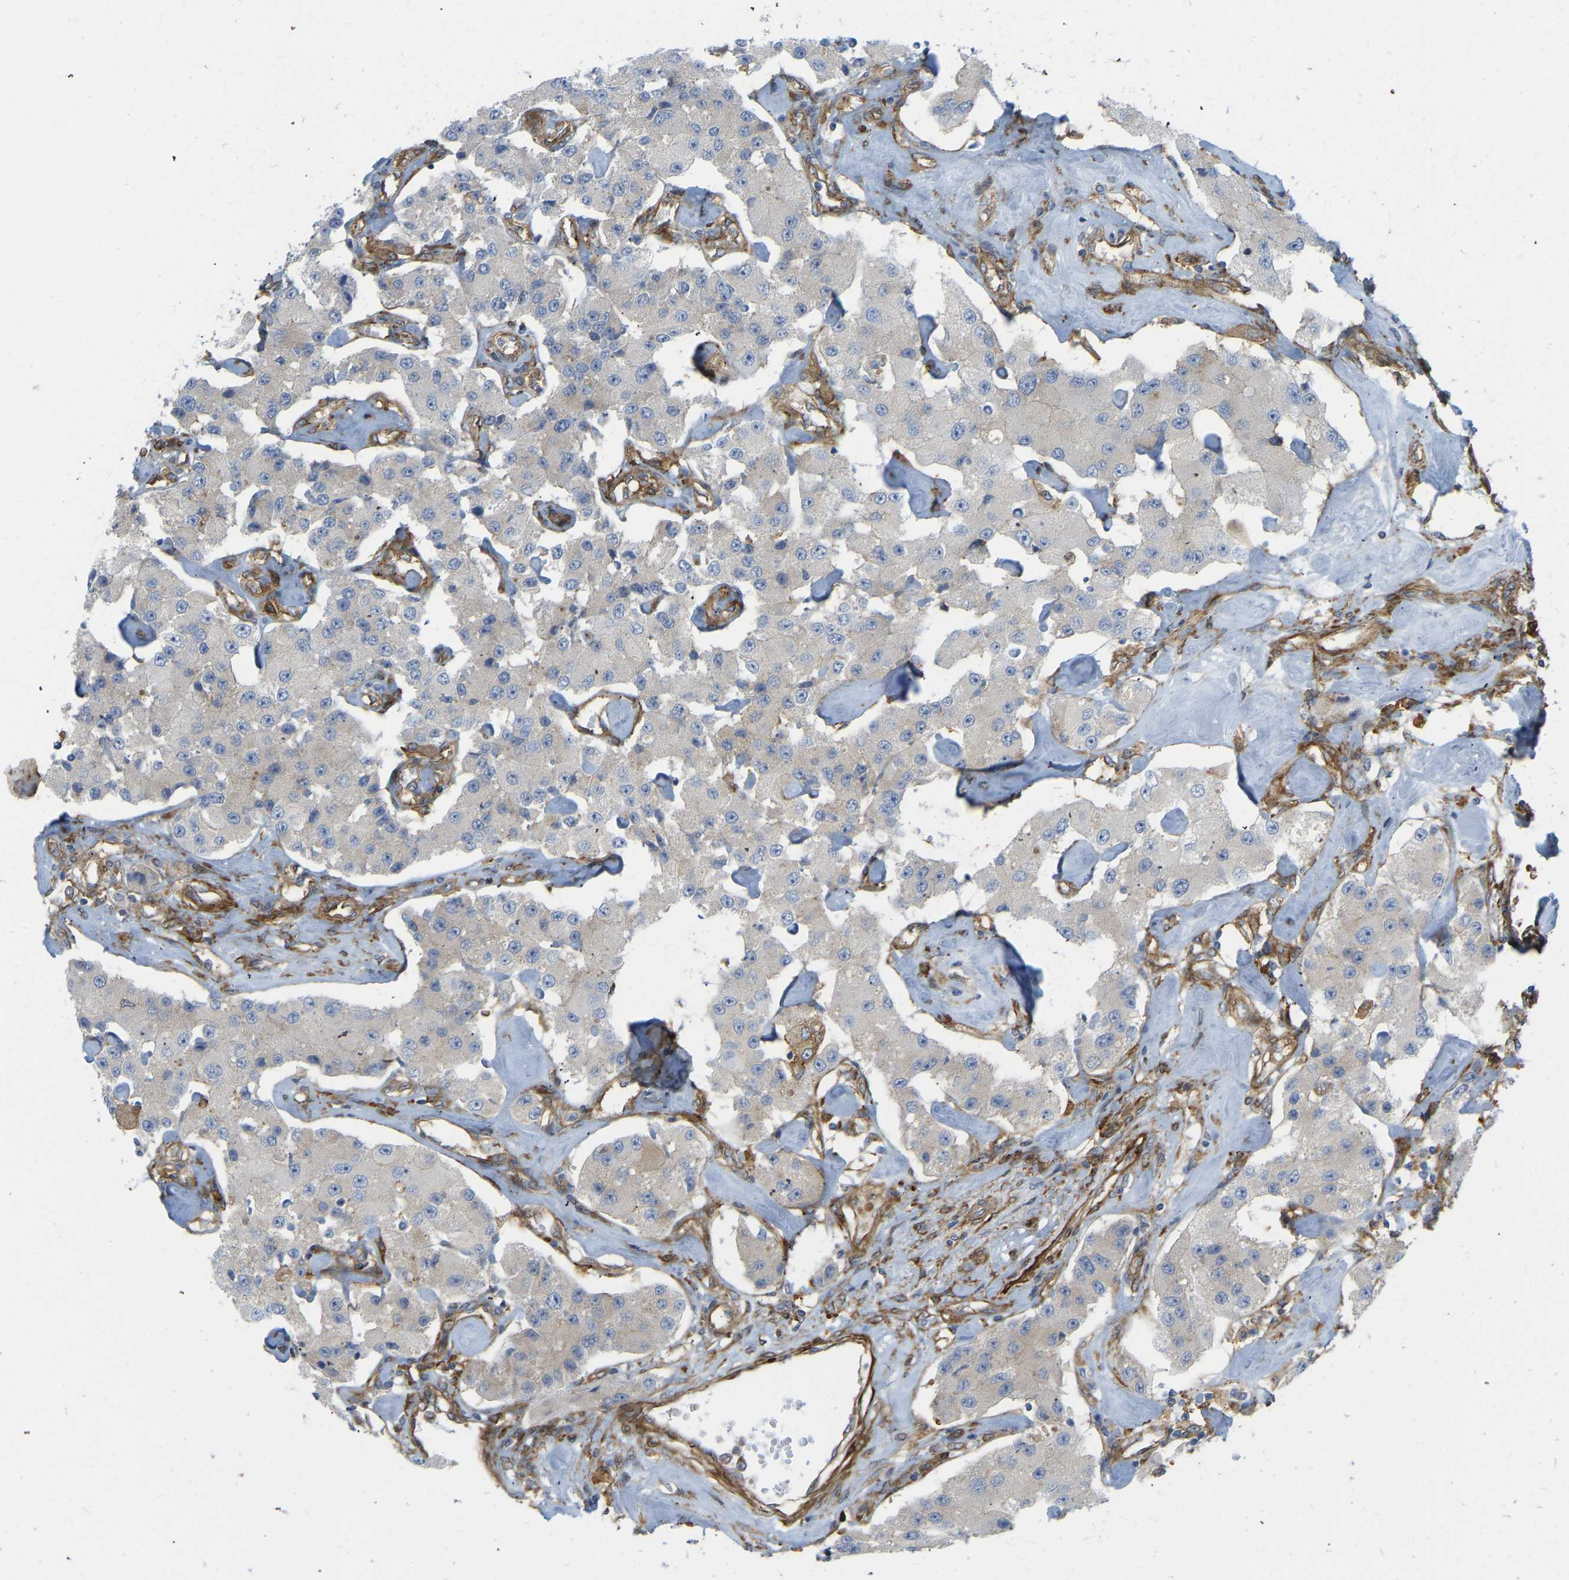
{"staining": {"intensity": "negative", "quantity": "none", "location": "none"}, "tissue": "carcinoid", "cell_type": "Tumor cells", "image_type": "cancer", "snomed": [{"axis": "morphology", "description": "Carcinoid, malignant, NOS"}, {"axis": "topography", "description": "Pancreas"}], "caption": "A micrograph of carcinoid stained for a protein reveals no brown staining in tumor cells.", "gene": "PICALM", "patient": {"sex": "male", "age": 41}}